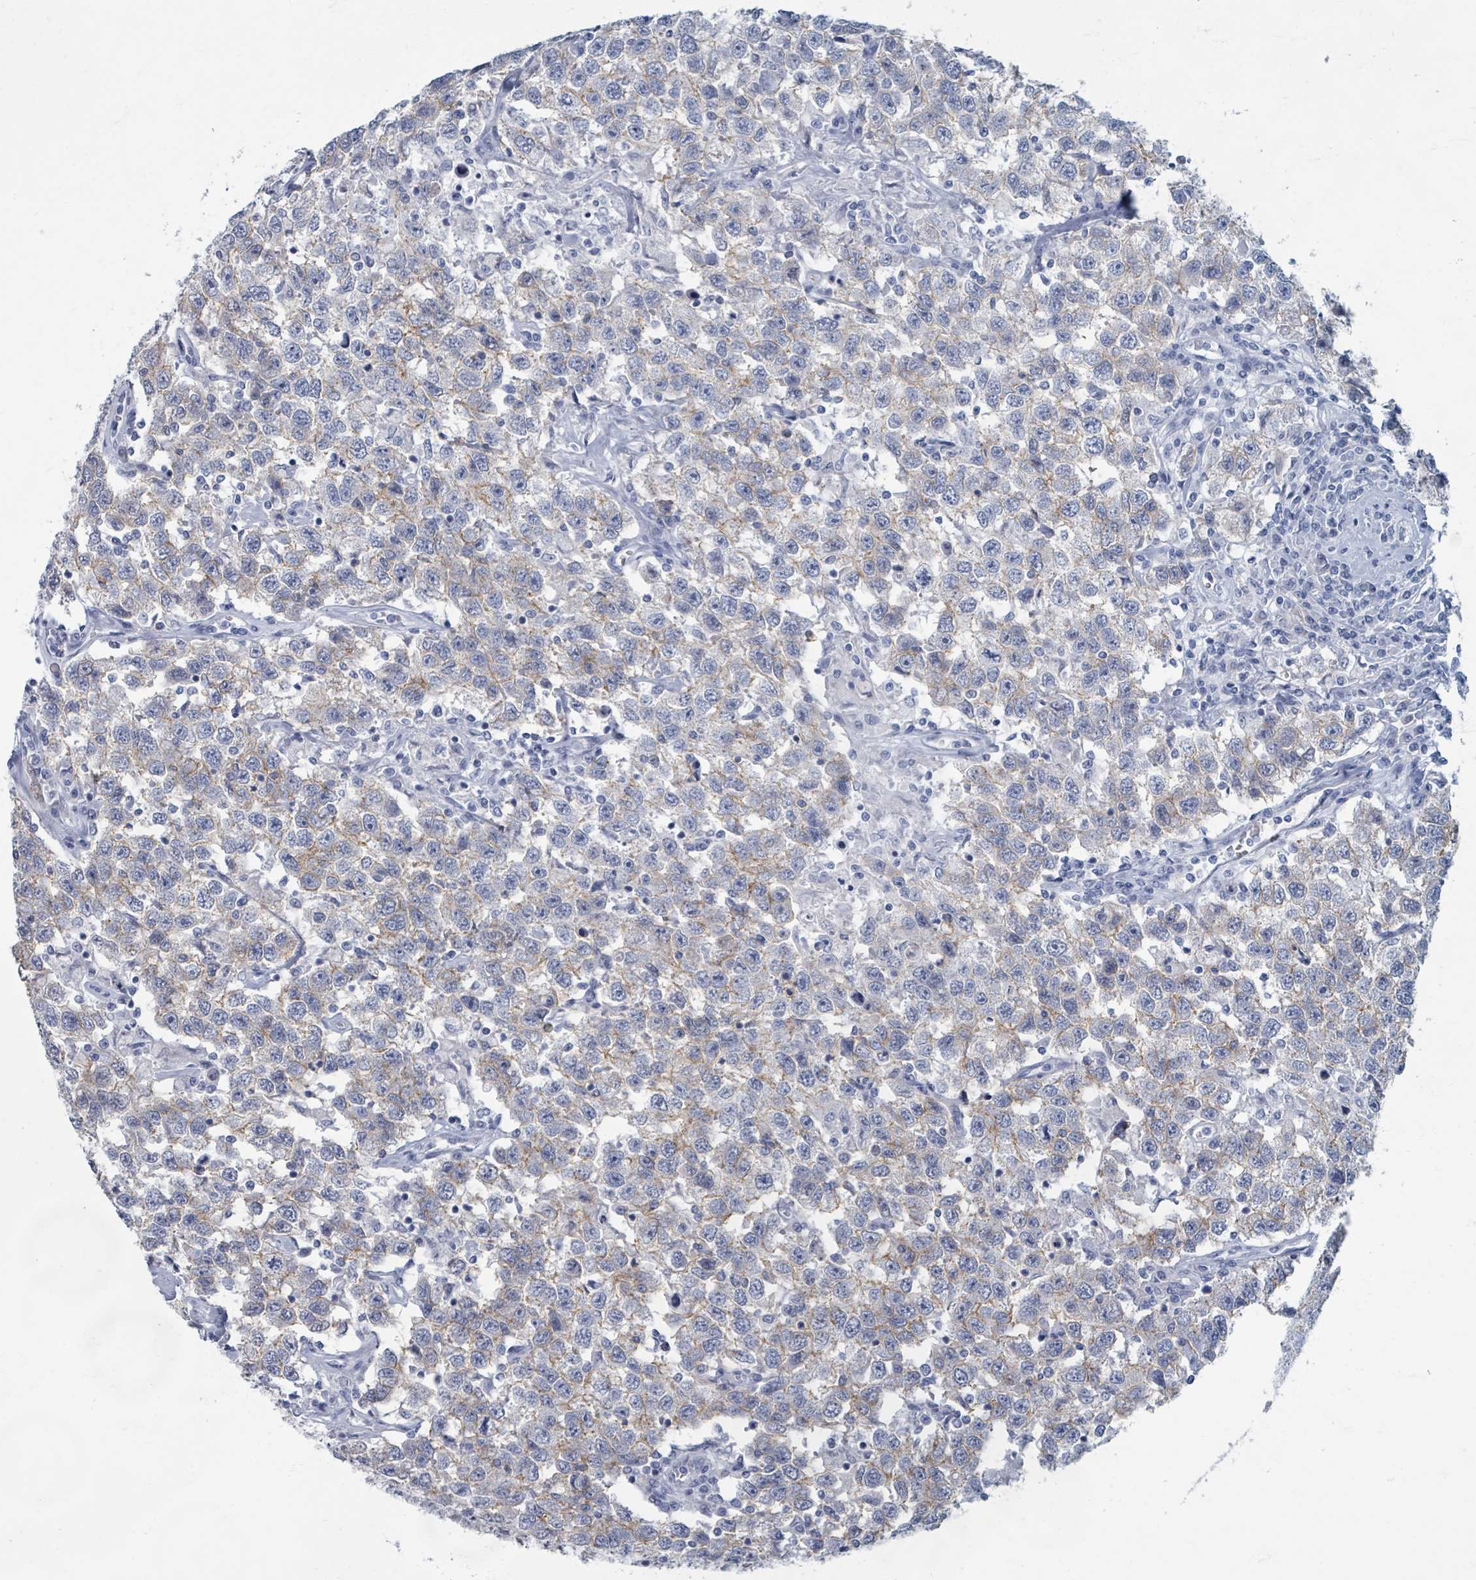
{"staining": {"intensity": "weak", "quantity": "<25%", "location": "cytoplasmic/membranous"}, "tissue": "testis cancer", "cell_type": "Tumor cells", "image_type": "cancer", "snomed": [{"axis": "morphology", "description": "Seminoma, NOS"}, {"axis": "topography", "description": "Testis"}], "caption": "This is a micrograph of immunohistochemistry (IHC) staining of testis cancer (seminoma), which shows no expression in tumor cells.", "gene": "TAS2R1", "patient": {"sex": "male", "age": 41}}